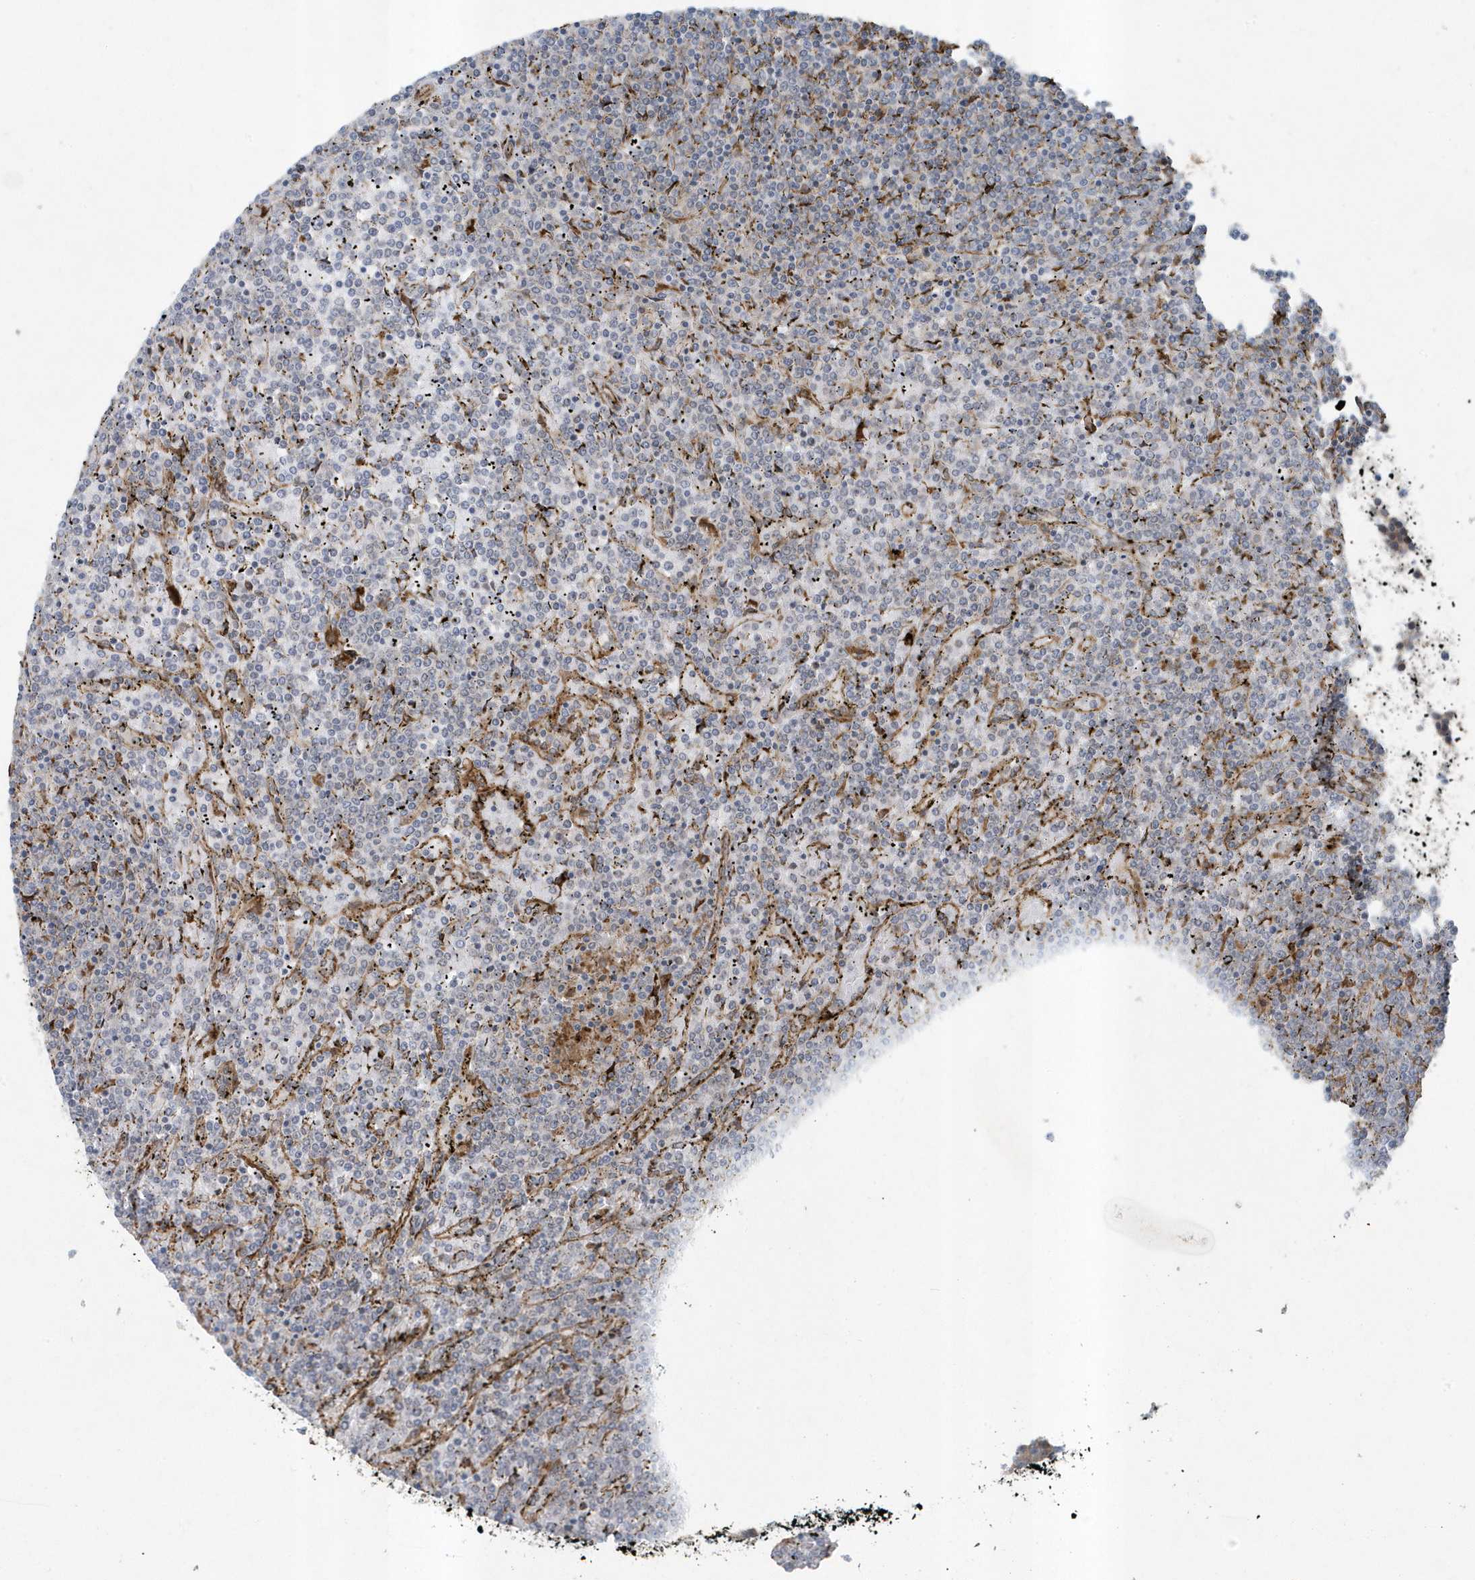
{"staining": {"intensity": "negative", "quantity": "none", "location": "none"}, "tissue": "lymphoma", "cell_type": "Tumor cells", "image_type": "cancer", "snomed": [{"axis": "morphology", "description": "Malignant lymphoma, non-Hodgkin's type, Low grade"}, {"axis": "topography", "description": "Spleen"}], "caption": "Low-grade malignant lymphoma, non-Hodgkin's type was stained to show a protein in brown. There is no significant expression in tumor cells.", "gene": "FAM98A", "patient": {"sex": "female", "age": 19}}